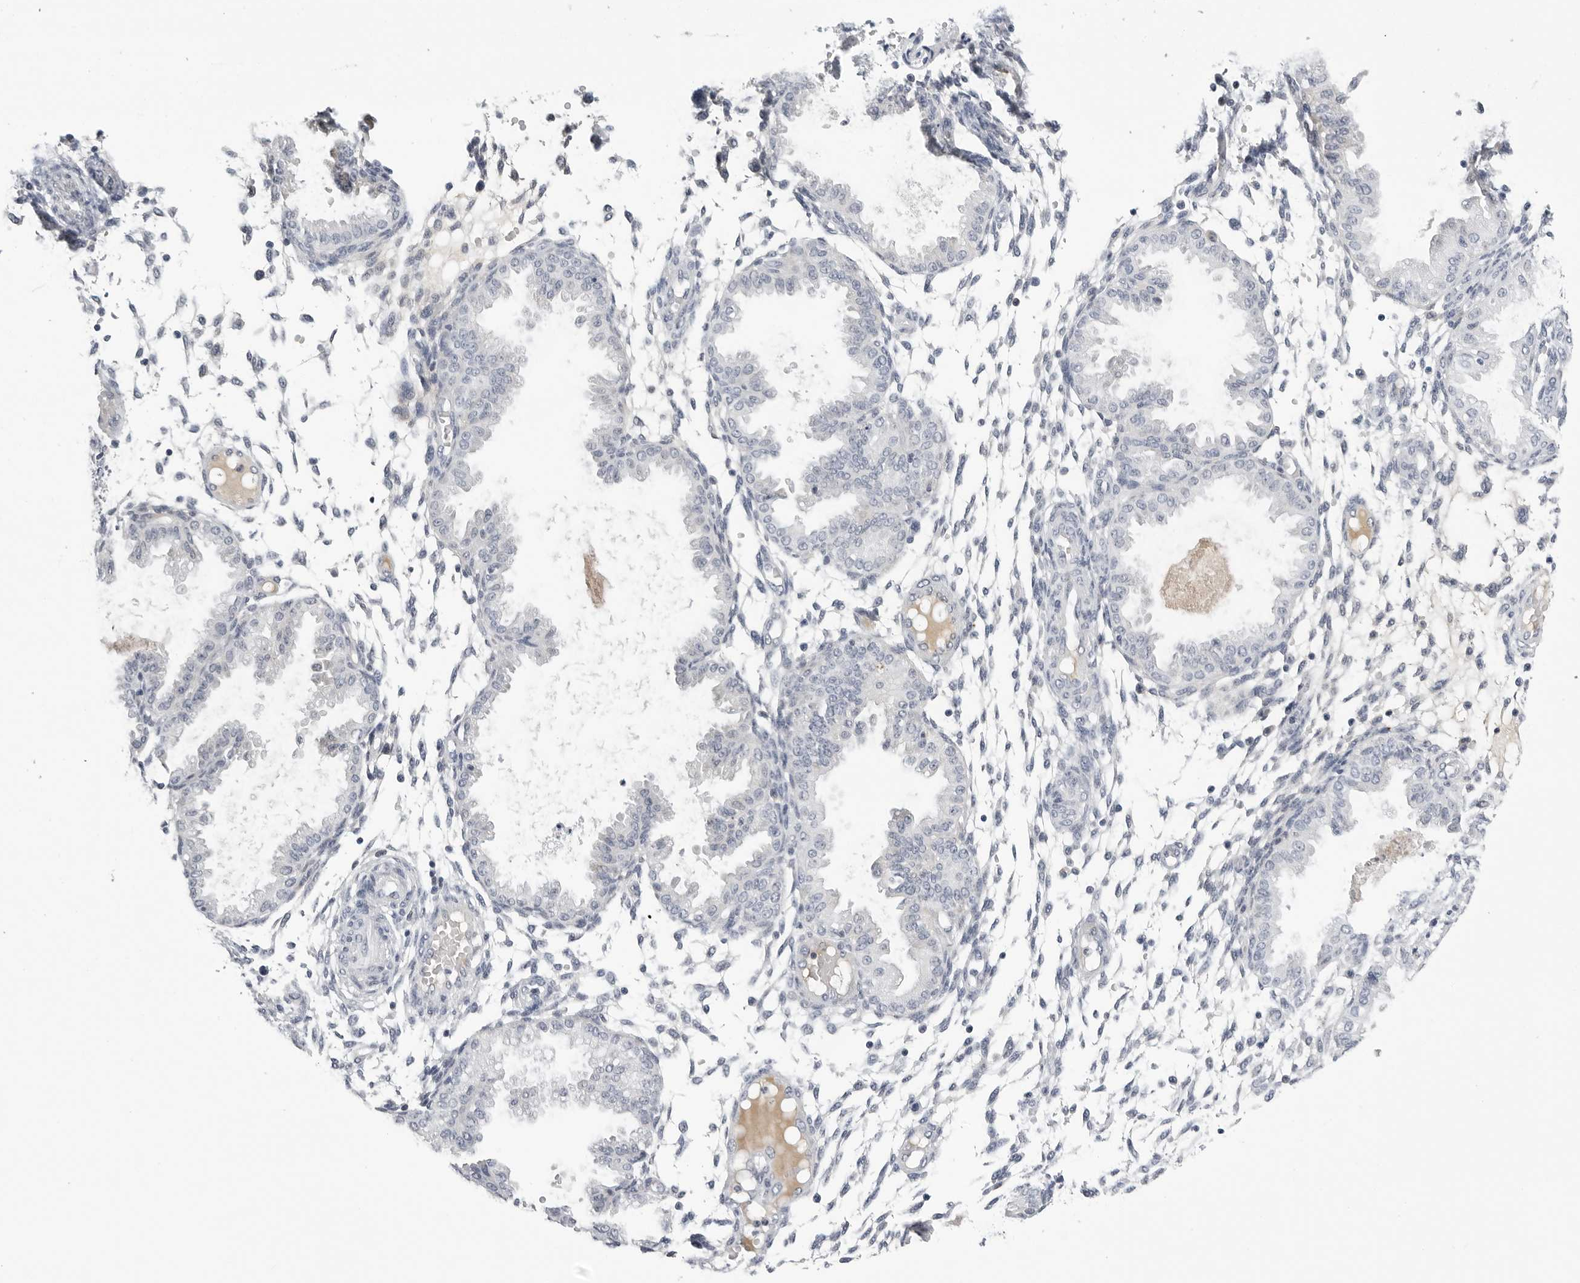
{"staining": {"intensity": "negative", "quantity": "none", "location": "none"}, "tissue": "endometrium", "cell_type": "Cells in endometrial stroma", "image_type": "normal", "snomed": [{"axis": "morphology", "description": "Normal tissue, NOS"}, {"axis": "topography", "description": "Endometrium"}], "caption": "Benign endometrium was stained to show a protein in brown. There is no significant staining in cells in endometrial stroma. Nuclei are stained in blue.", "gene": "ZNF502", "patient": {"sex": "female", "age": 33}}